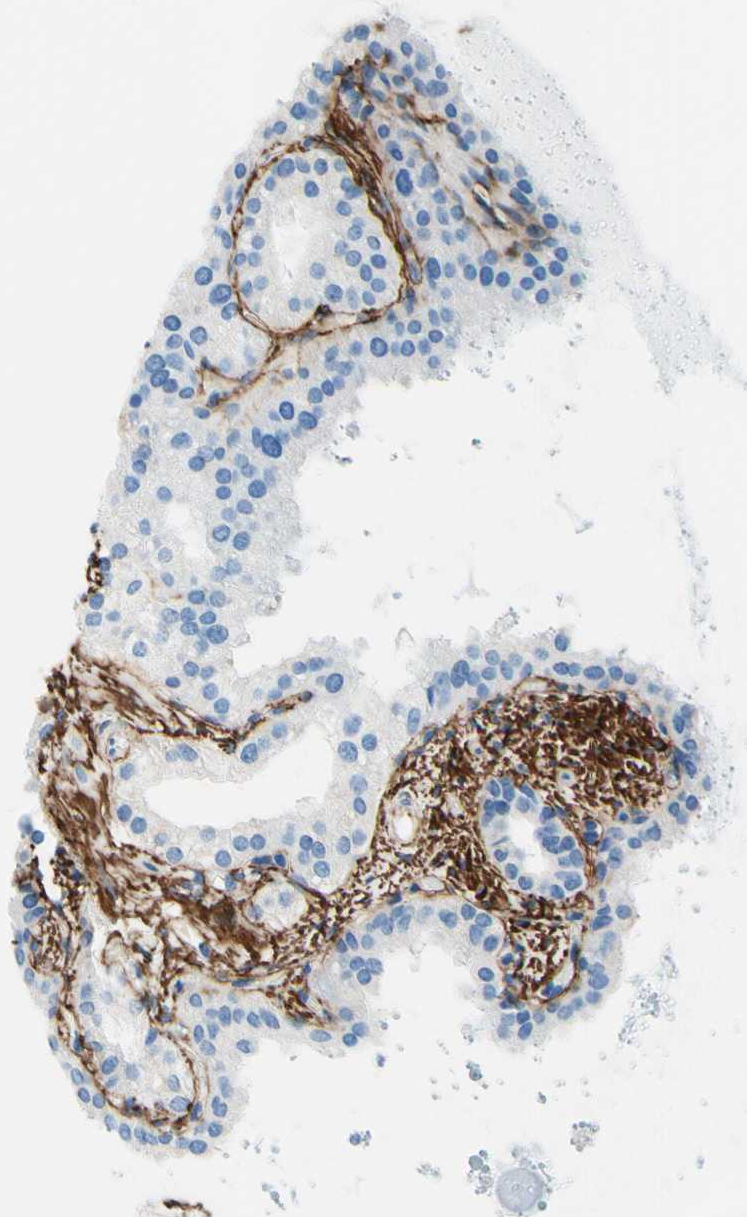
{"staining": {"intensity": "negative", "quantity": "none", "location": "none"}, "tissue": "seminal vesicle", "cell_type": "Glandular cells", "image_type": "normal", "snomed": [{"axis": "morphology", "description": "Normal tissue, NOS"}, {"axis": "topography", "description": "Seminal veicle"}], "caption": "This is an immunohistochemistry histopathology image of normal seminal vesicle. There is no positivity in glandular cells.", "gene": "MFAP5", "patient": {"sex": "male", "age": 68}}